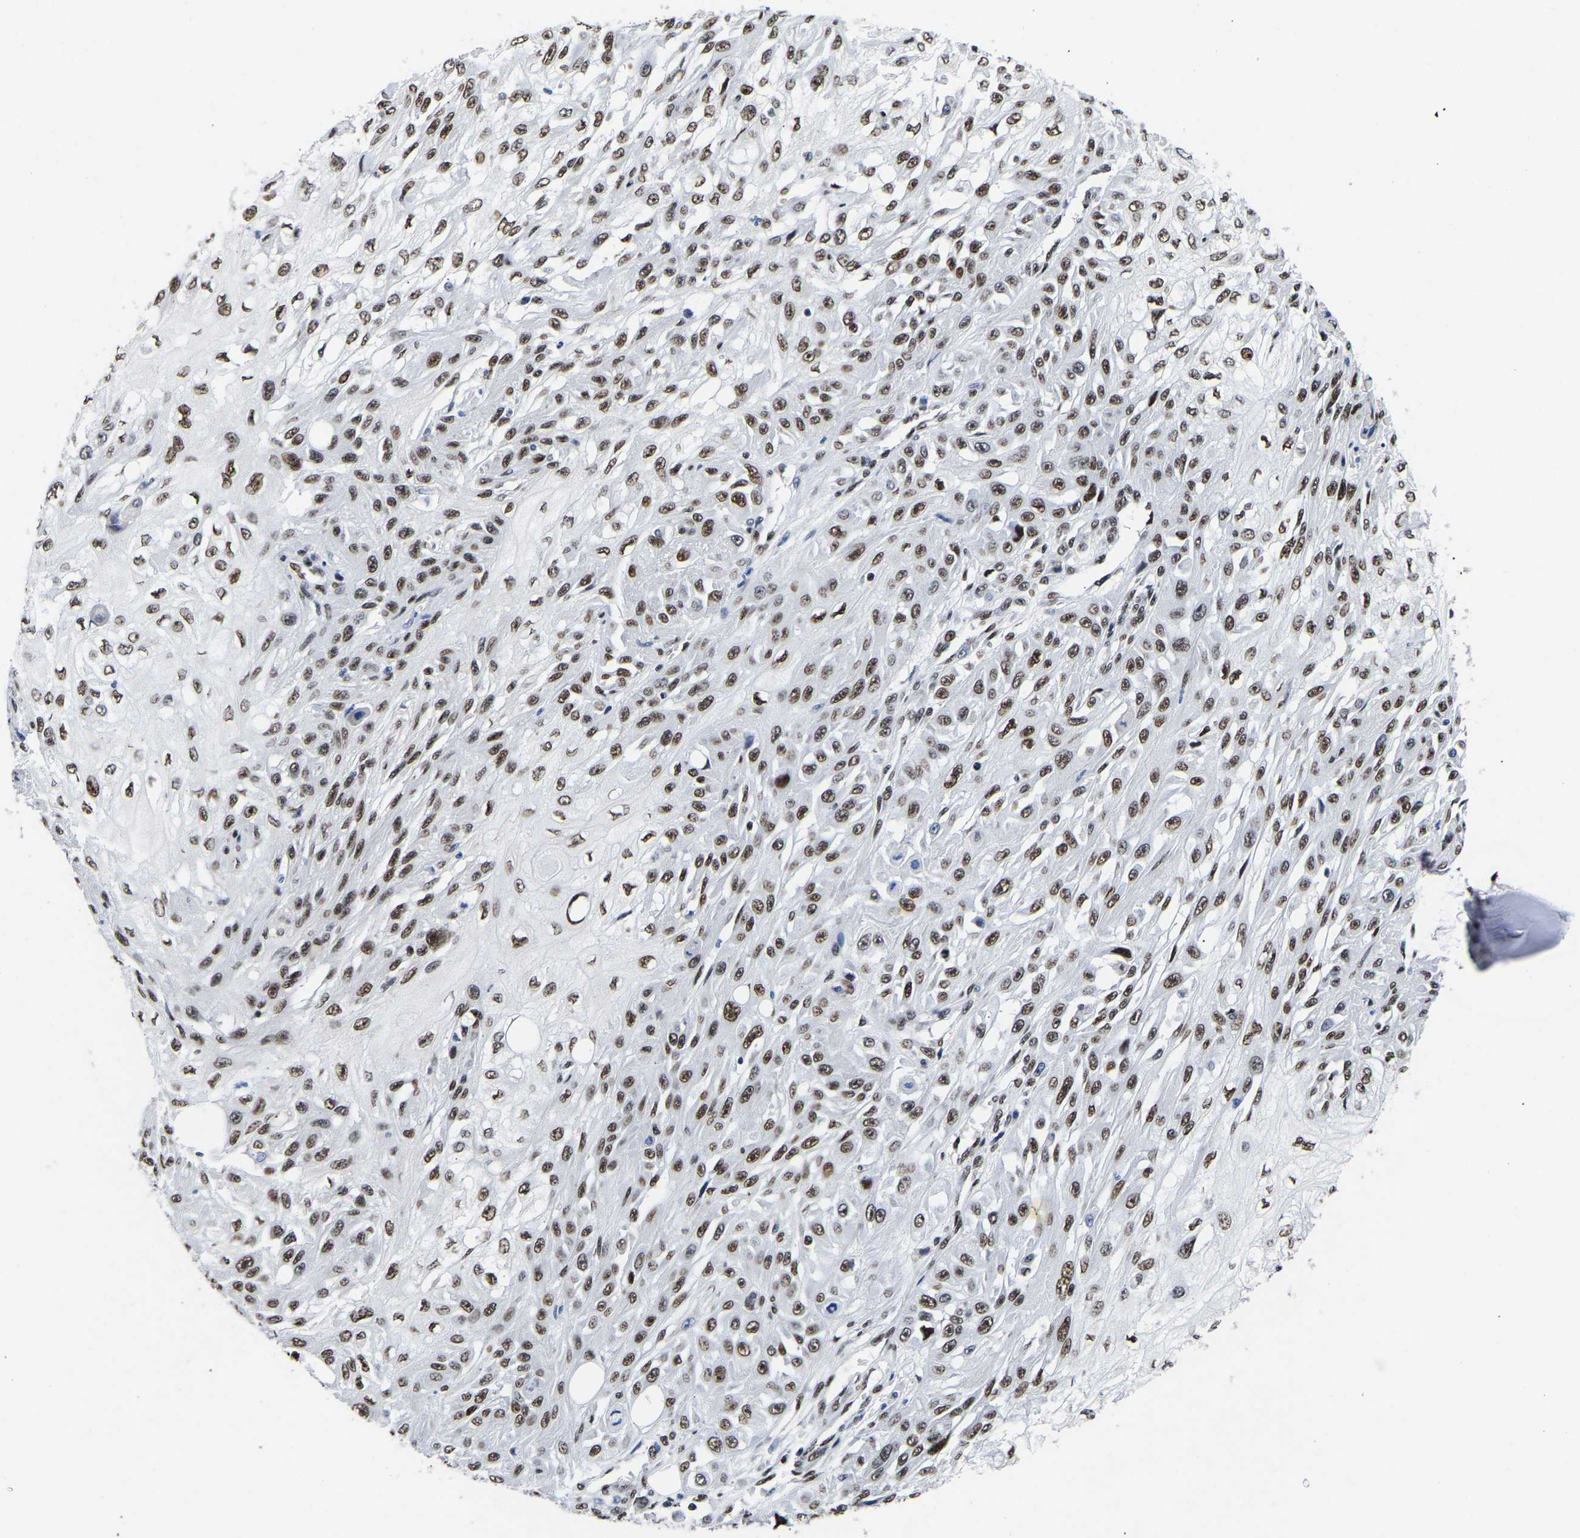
{"staining": {"intensity": "moderate", "quantity": ">75%", "location": "nuclear"}, "tissue": "skin cancer", "cell_type": "Tumor cells", "image_type": "cancer", "snomed": [{"axis": "morphology", "description": "Squamous cell carcinoma, NOS"}, {"axis": "morphology", "description": "Squamous cell carcinoma, metastatic, NOS"}, {"axis": "topography", "description": "Skin"}, {"axis": "topography", "description": "Lymph node"}], "caption": "Immunohistochemistry (IHC) staining of squamous cell carcinoma (skin), which demonstrates medium levels of moderate nuclear staining in about >75% of tumor cells indicating moderate nuclear protein staining. The staining was performed using DAB (brown) for protein detection and nuclei were counterstained in hematoxylin (blue).", "gene": "PTRHD1", "patient": {"sex": "male", "age": 75}}